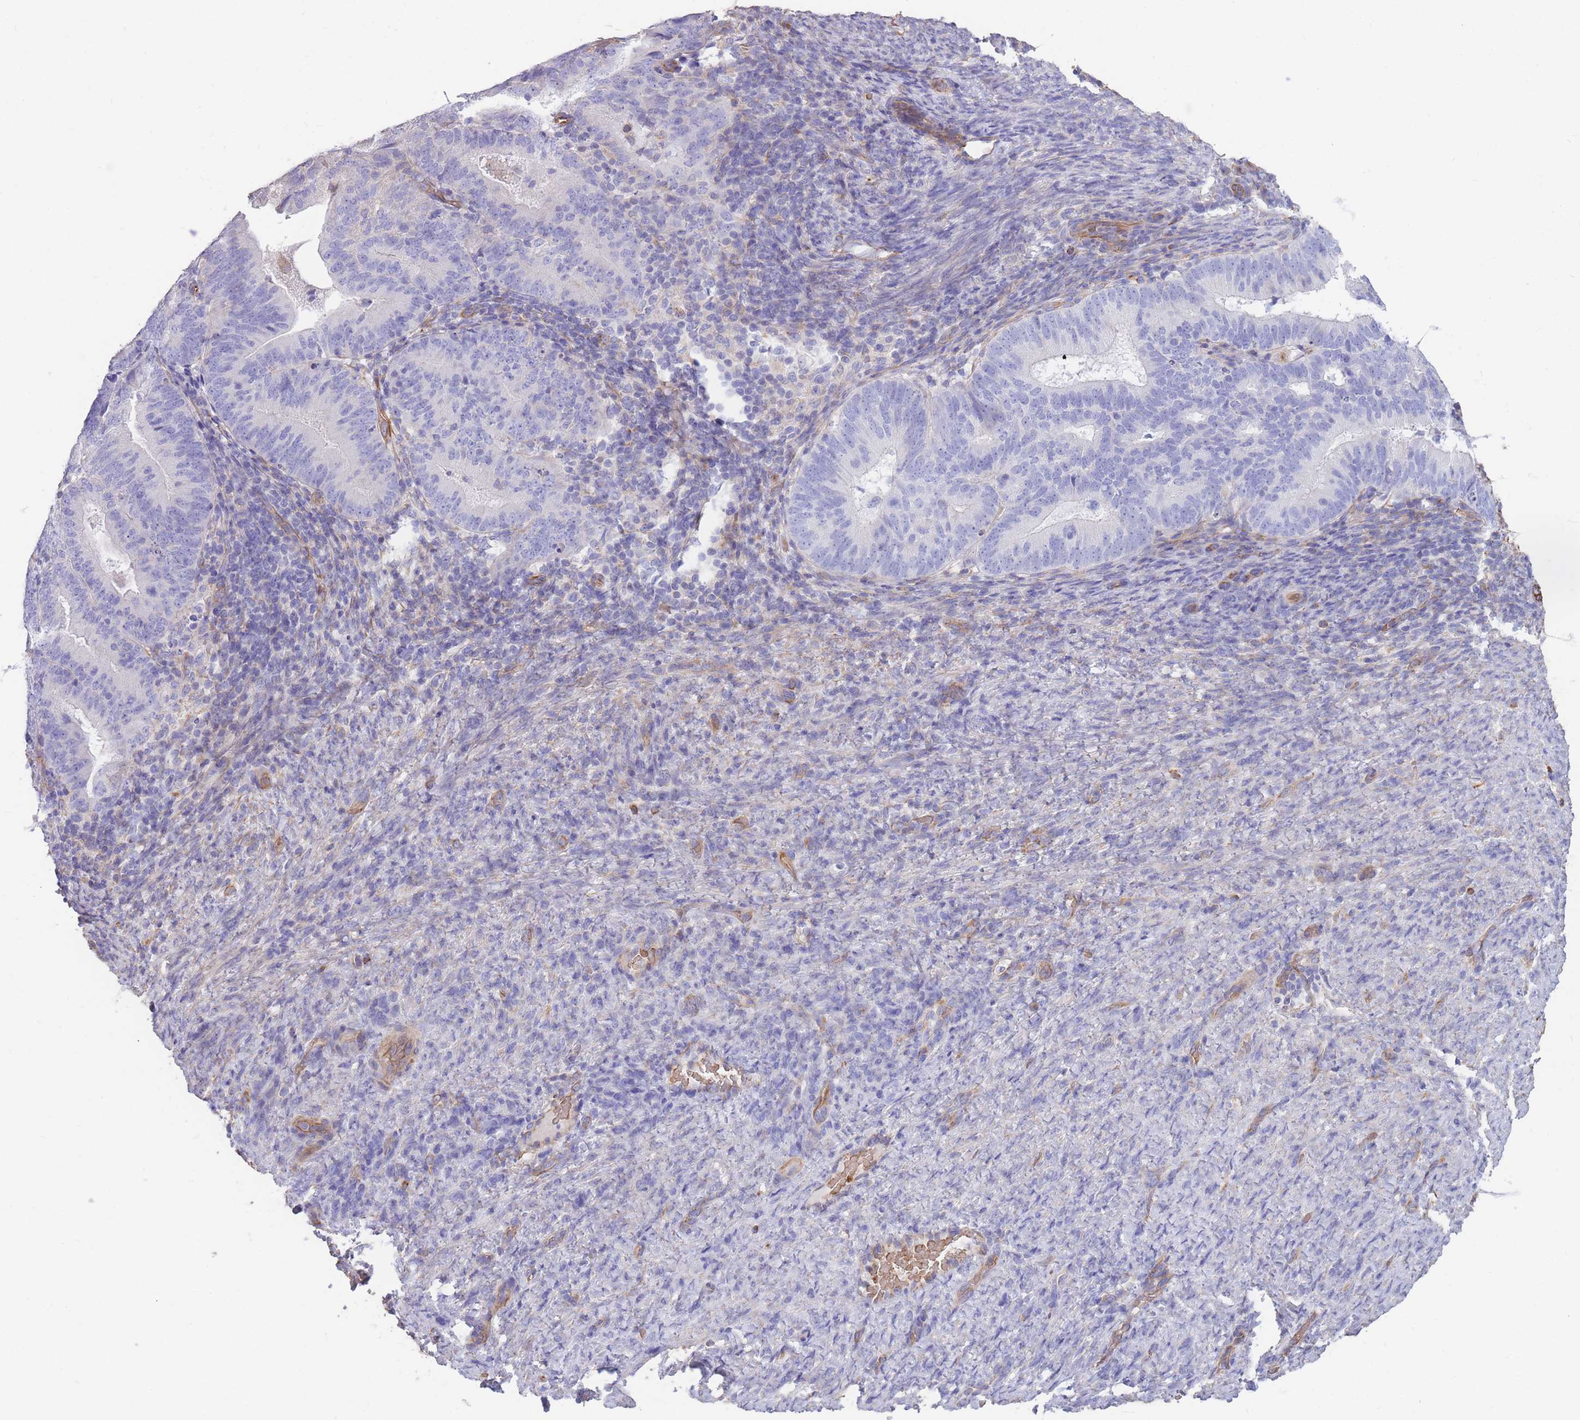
{"staining": {"intensity": "negative", "quantity": "none", "location": "none"}, "tissue": "endometrial cancer", "cell_type": "Tumor cells", "image_type": "cancer", "snomed": [{"axis": "morphology", "description": "Adenocarcinoma, NOS"}, {"axis": "topography", "description": "Endometrium"}], "caption": "A high-resolution histopathology image shows immunohistochemistry staining of adenocarcinoma (endometrial), which demonstrates no significant expression in tumor cells. (DAB (3,3'-diaminobenzidine) immunohistochemistry visualized using brightfield microscopy, high magnification).", "gene": "ANKRD53", "patient": {"sex": "female", "age": 70}}